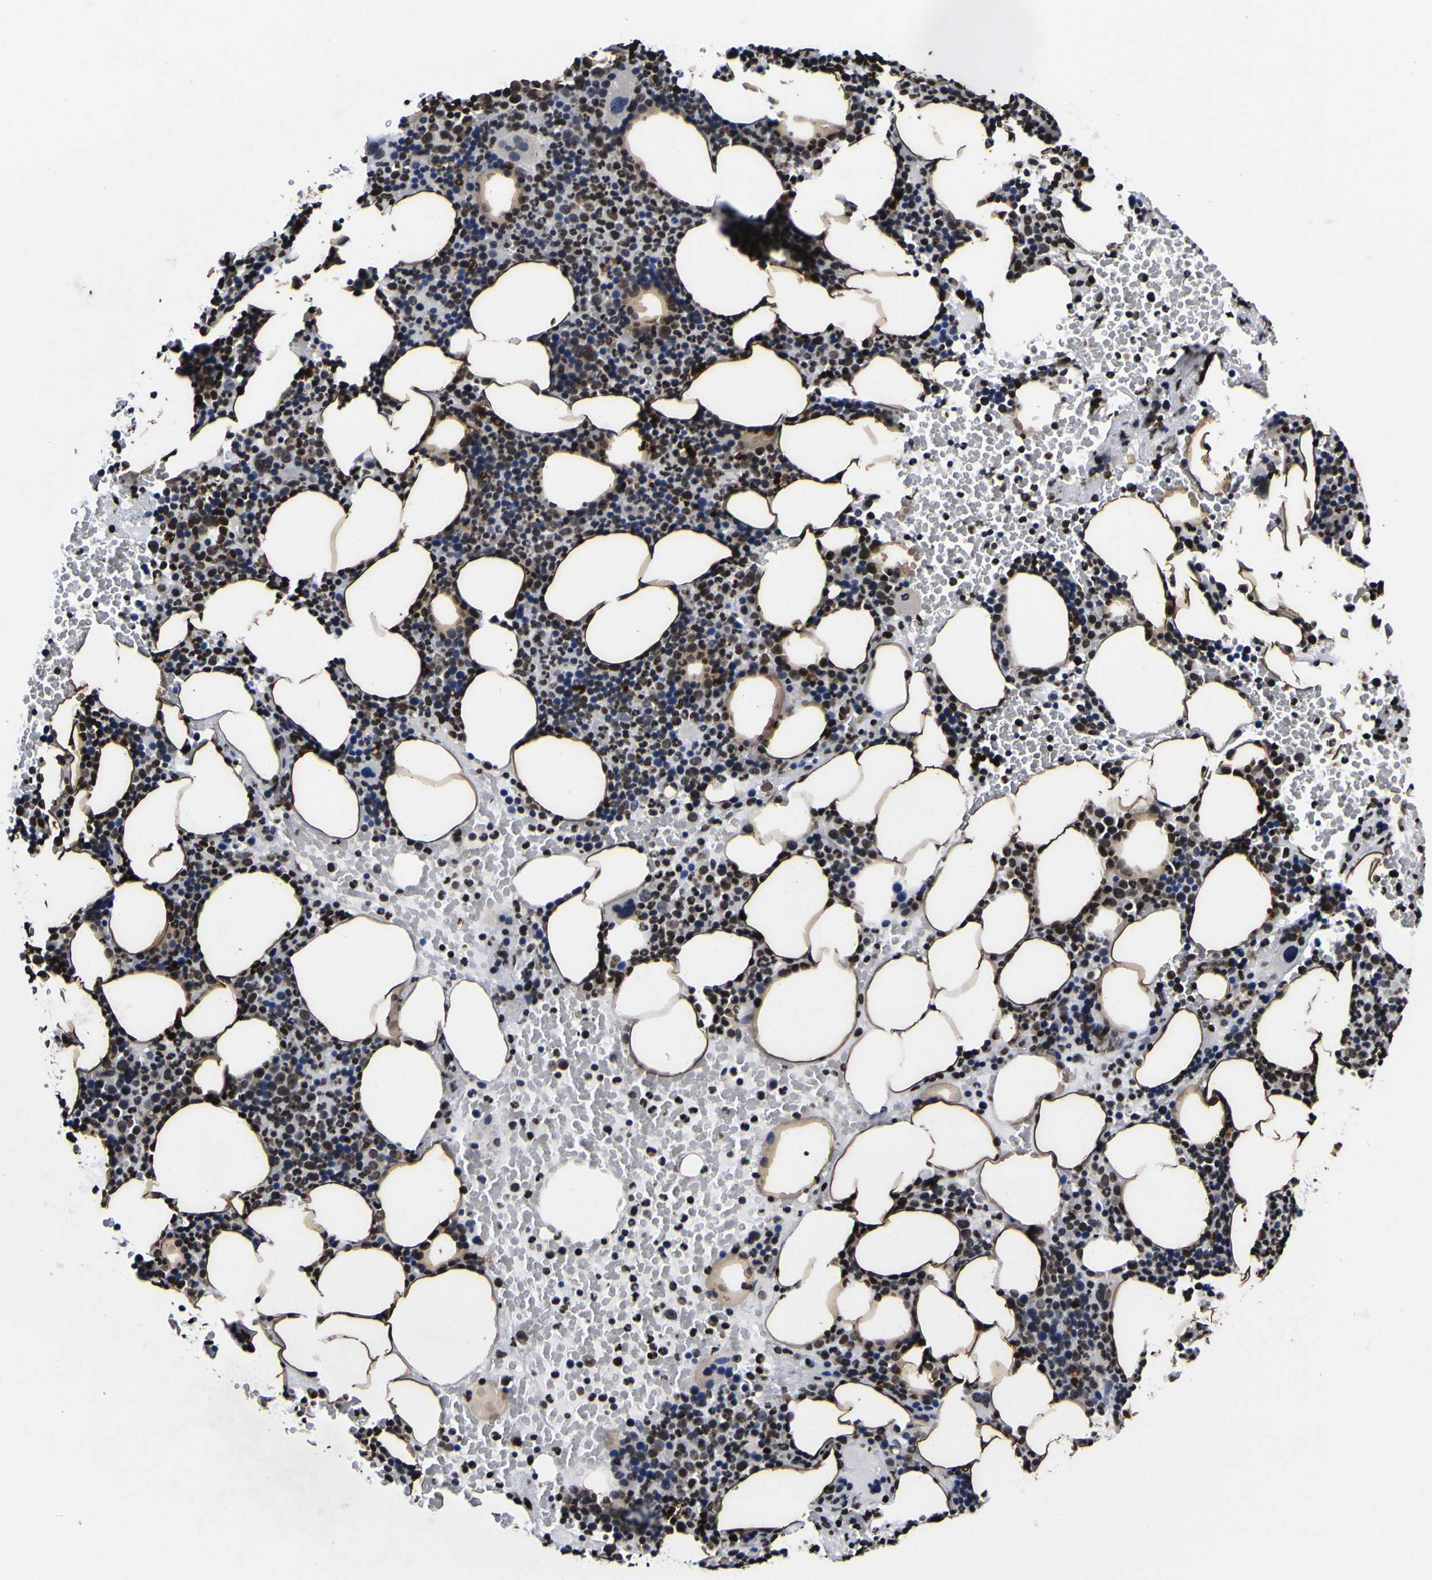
{"staining": {"intensity": "strong", "quantity": ">75%", "location": "nuclear"}, "tissue": "bone marrow", "cell_type": "Hematopoietic cells", "image_type": "normal", "snomed": [{"axis": "morphology", "description": "Normal tissue, NOS"}, {"axis": "morphology", "description": "Inflammation, NOS"}, {"axis": "topography", "description": "Bone marrow"}], "caption": "IHC (DAB (3,3'-diaminobenzidine)) staining of benign bone marrow displays strong nuclear protein positivity in approximately >75% of hematopoietic cells.", "gene": "PIAS1", "patient": {"sex": "female", "age": 70}}